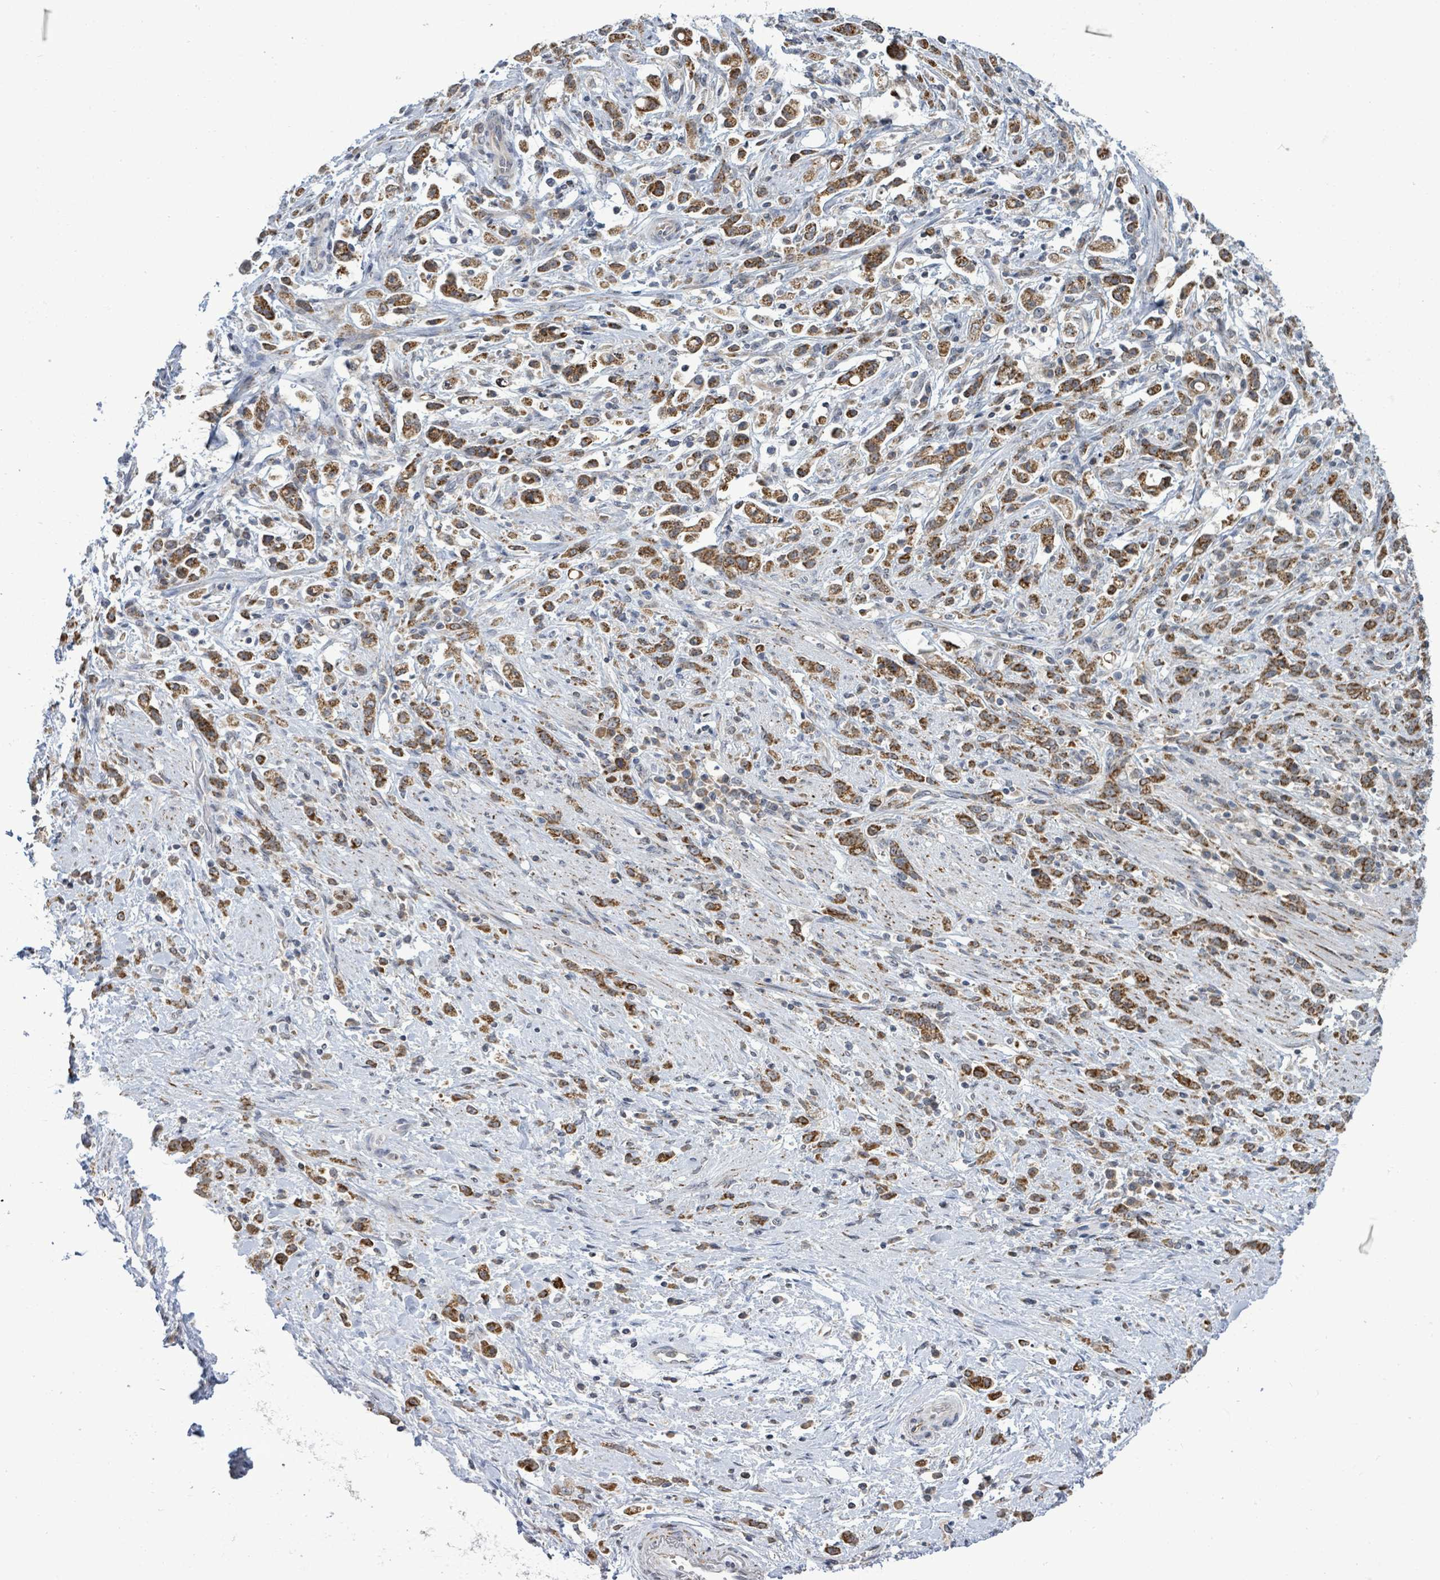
{"staining": {"intensity": "strong", "quantity": ">75%", "location": "cytoplasmic/membranous"}, "tissue": "stomach cancer", "cell_type": "Tumor cells", "image_type": "cancer", "snomed": [{"axis": "morphology", "description": "Adenocarcinoma, NOS"}, {"axis": "topography", "description": "Stomach"}], "caption": "Immunohistochemistry (IHC) of human stomach cancer (adenocarcinoma) shows high levels of strong cytoplasmic/membranous expression in about >75% of tumor cells. (DAB IHC, brown staining for protein, blue staining for nuclei).", "gene": "COQ10B", "patient": {"sex": "female", "age": 60}}